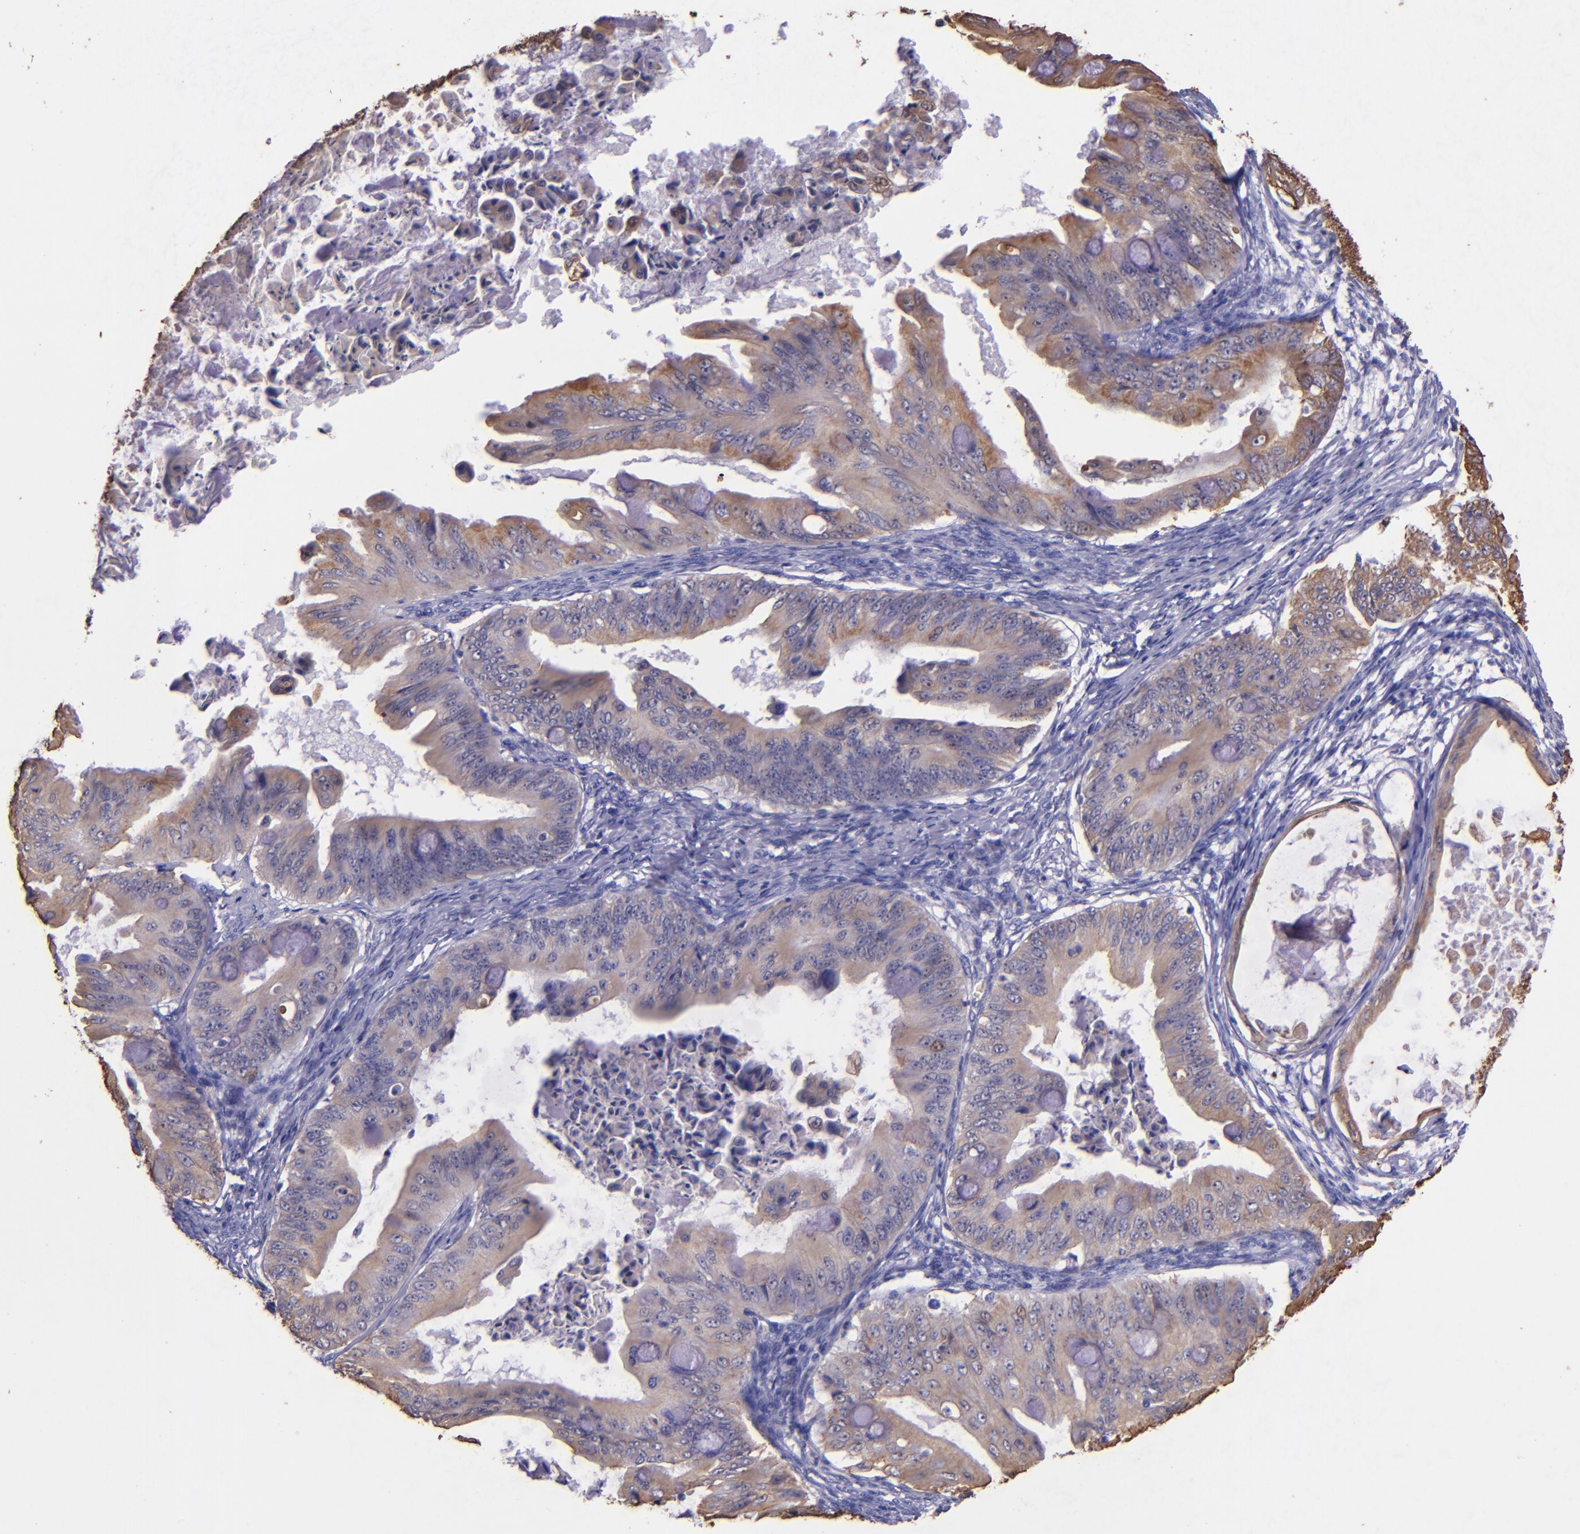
{"staining": {"intensity": "moderate", "quantity": ">75%", "location": "cytoplasmic/membranous"}, "tissue": "ovarian cancer", "cell_type": "Tumor cells", "image_type": "cancer", "snomed": [{"axis": "morphology", "description": "Cystadenocarcinoma, mucinous, NOS"}, {"axis": "topography", "description": "Ovary"}], "caption": "Ovarian cancer stained for a protein shows moderate cytoplasmic/membranous positivity in tumor cells. The staining was performed using DAB to visualize the protein expression in brown, while the nuclei were stained in blue with hematoxylin (Magnification: 20x).", "gene": "KRT4", "patient": {"sex": "female", "age": 37}}